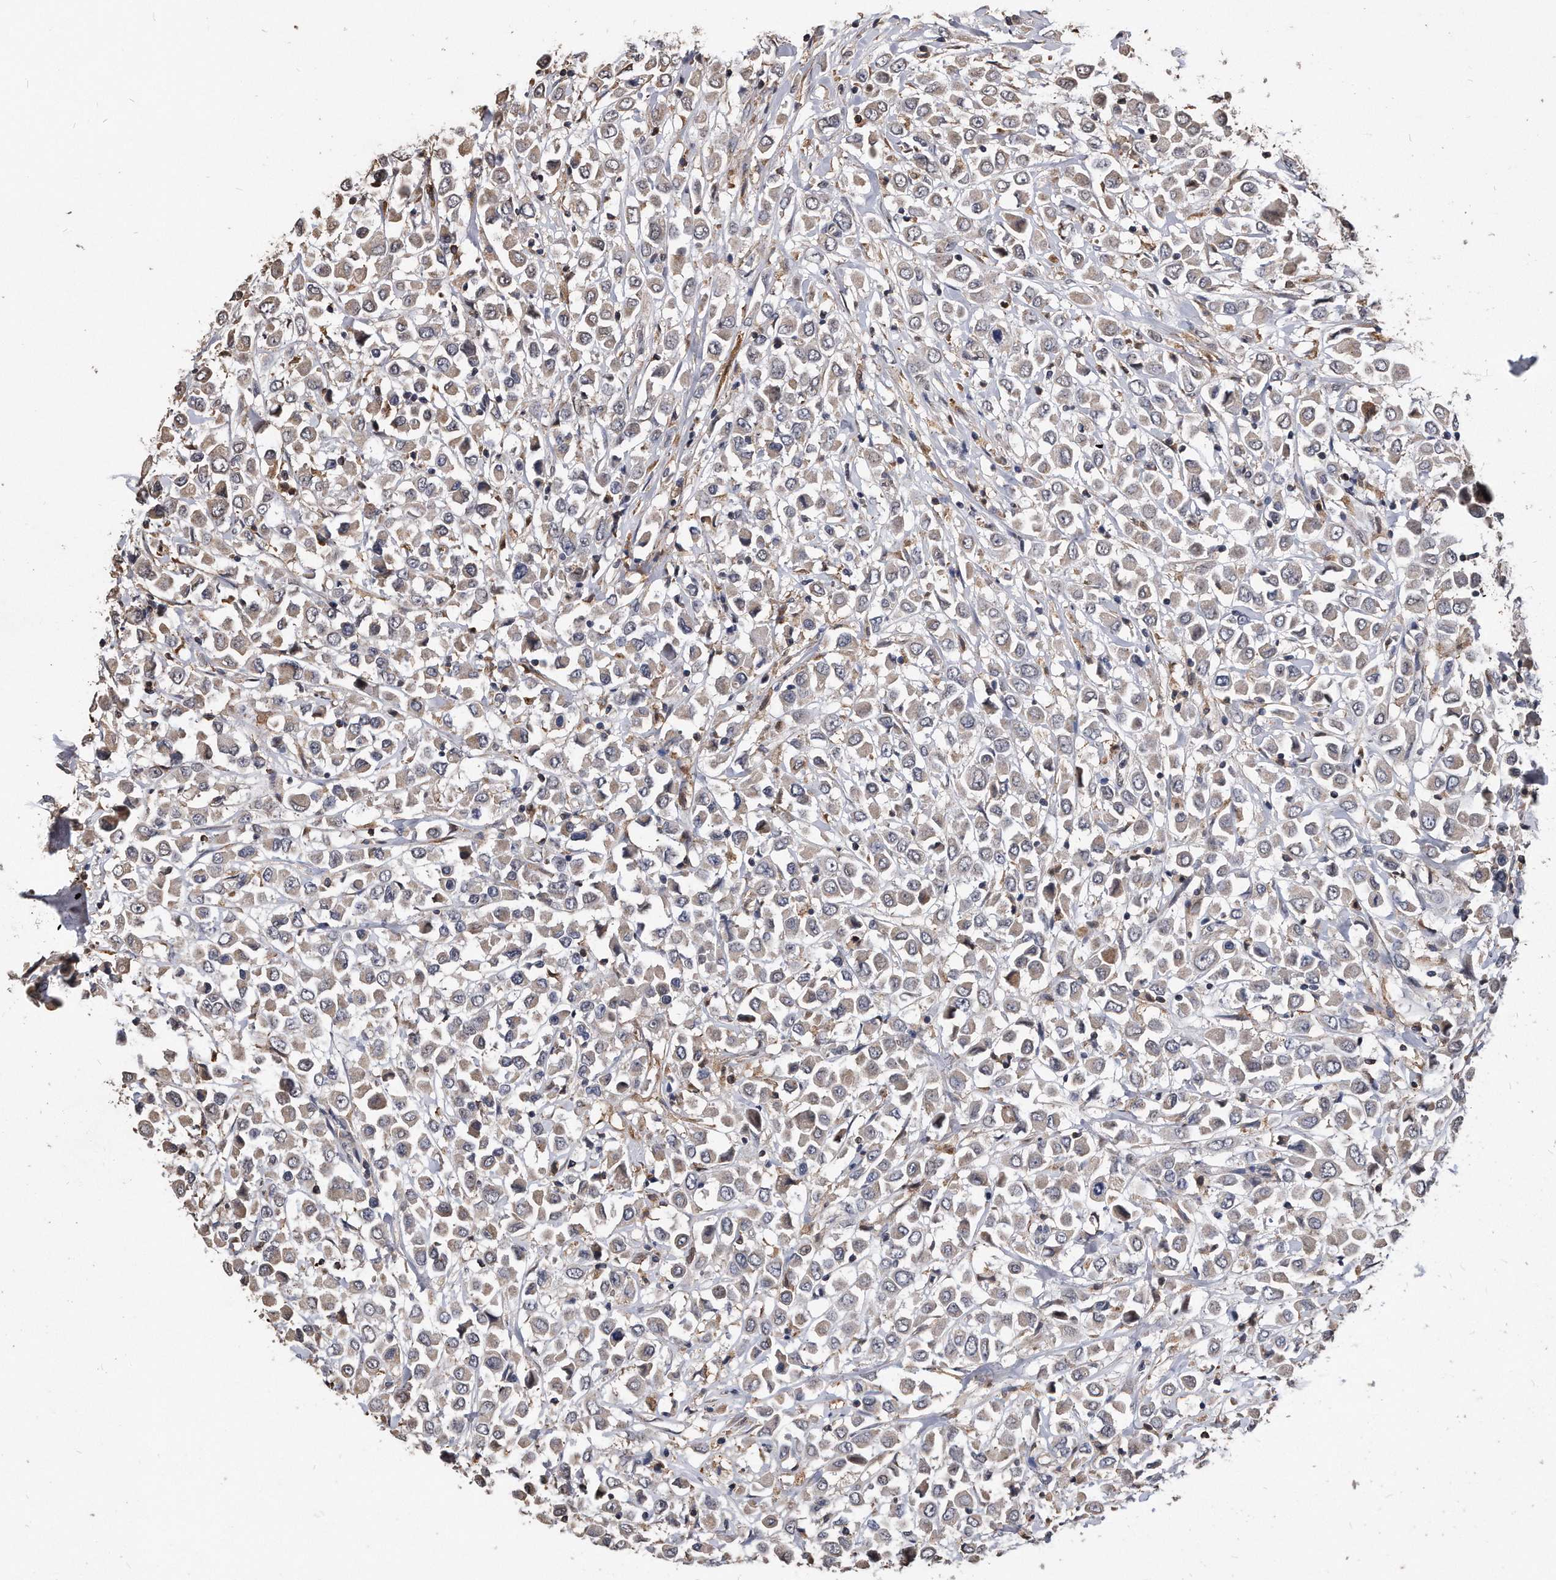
{"staining": {"intensity": "weak", "quantity": "25%-75%", "location": "cytoplasmic/membranous"}, "tissue": "breast cancer", "cell_type": "Tumor cells", "image_type": "cancer", "snomed": [{"axis": "morphology", "description": "Duct carcinoma"}, {"axis": "topography", "description": "Breast"}], "caption": "Protein staining demonstrates weak cytoplasmic/membranous positivity in approximately 25%-75% of tumor cells in breast cancer.", "gene": "IL20RA", "patient": {"sex": "female", "age": 61}}